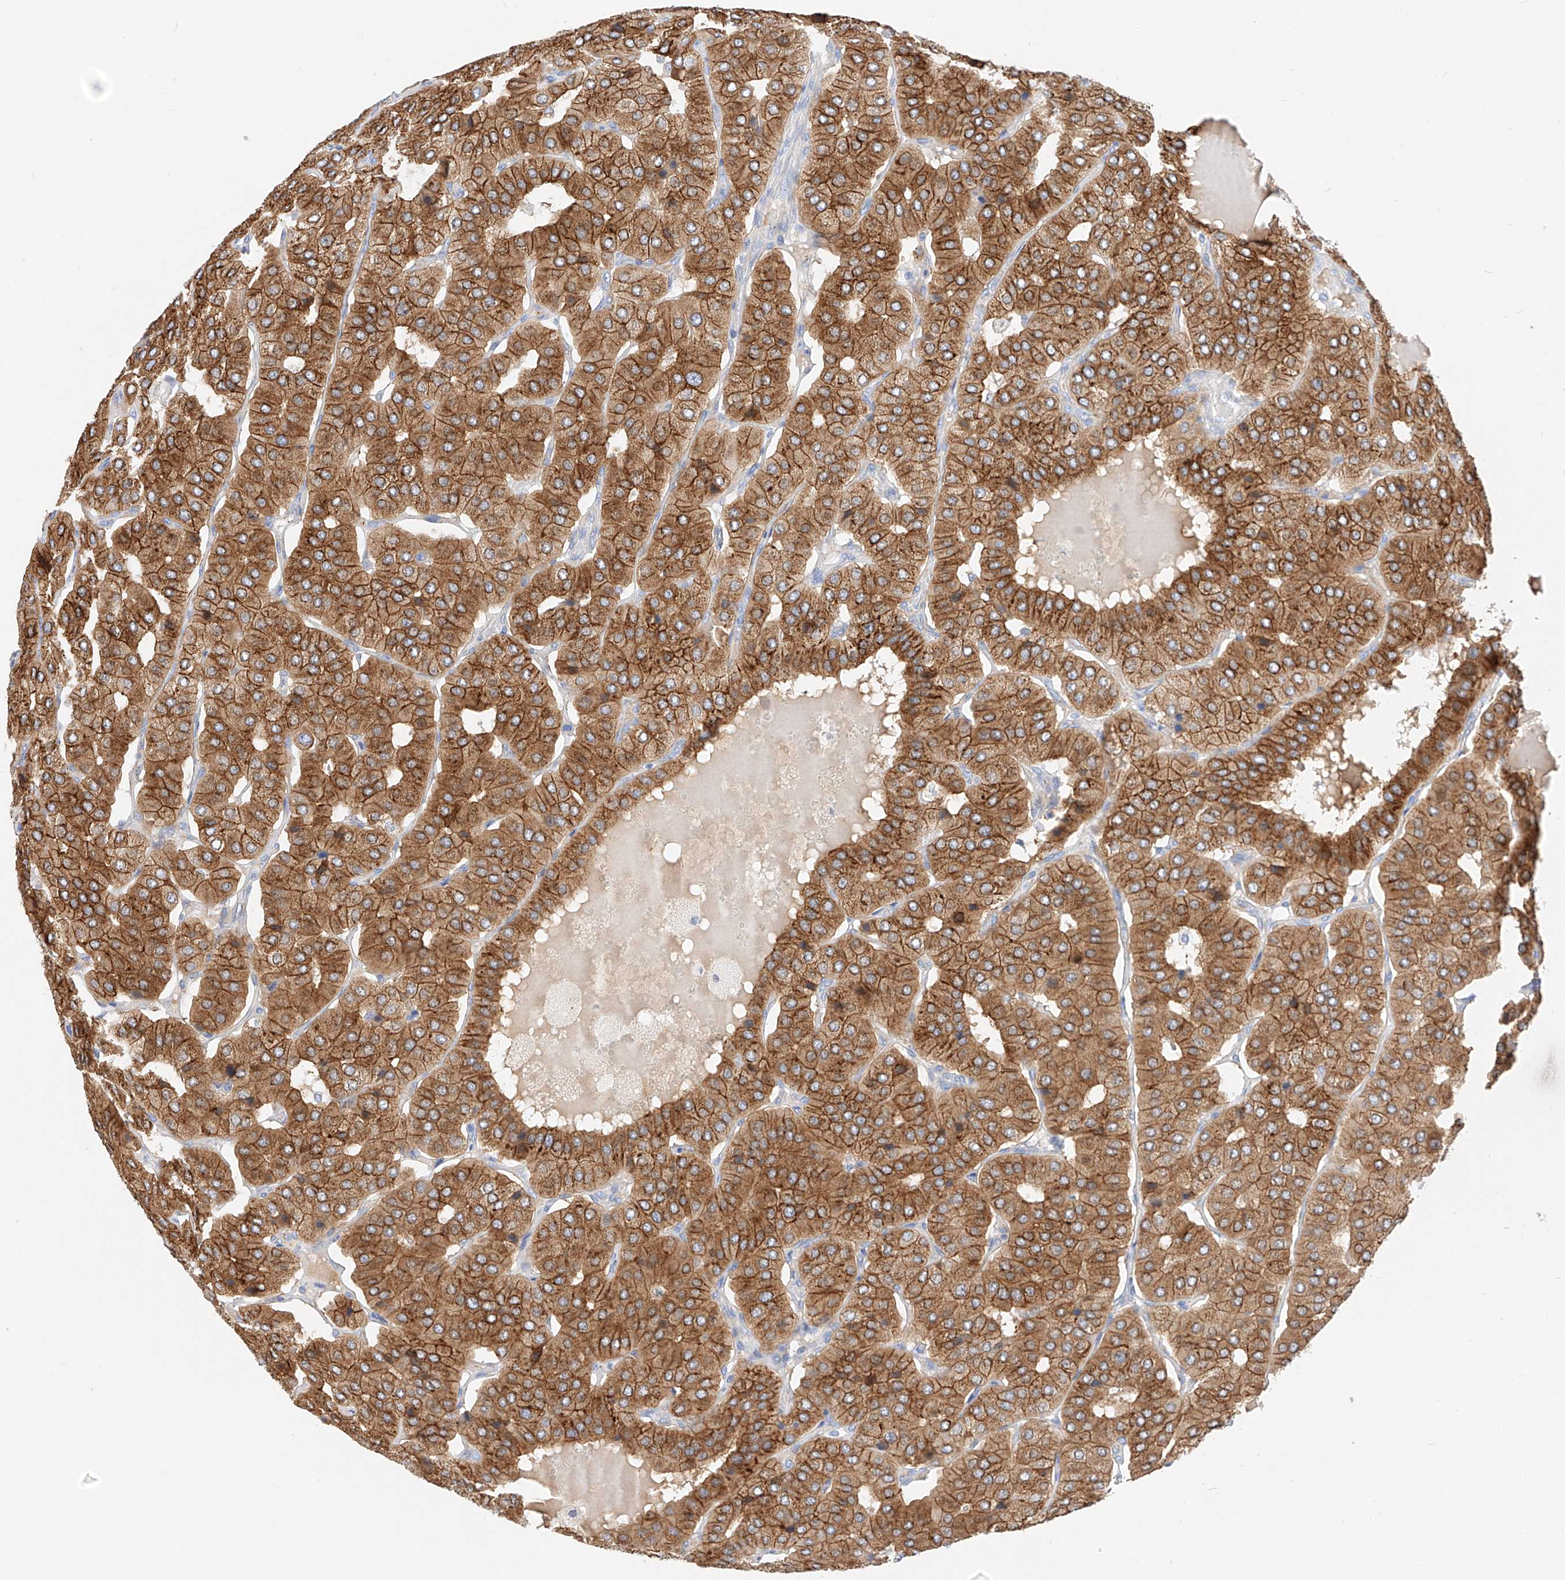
{"staining": {"intensity": "moderate", "quantity": ">75%", "location": "cytoplasmic/membranous"}, "tissue": "parathyroid gland", "cell_type": "Glandular cells", "image_type": "normal", "snomed": [{"axis": "morphology", "description": "Normal tissue, NOS"}, {"axis": "morphology", "description": "Adenoma, NOS"}, {"axis": "topography", "description": "Parathyroid gland"}], "caption": "Immunohistochemical staining of normal parathyroid gland reveals moderate cytoplasmic/membranous protein expression in about >75% of glandular cells.", "gene": "MAP7", "patient": {"sex": "female", "age": 86}}